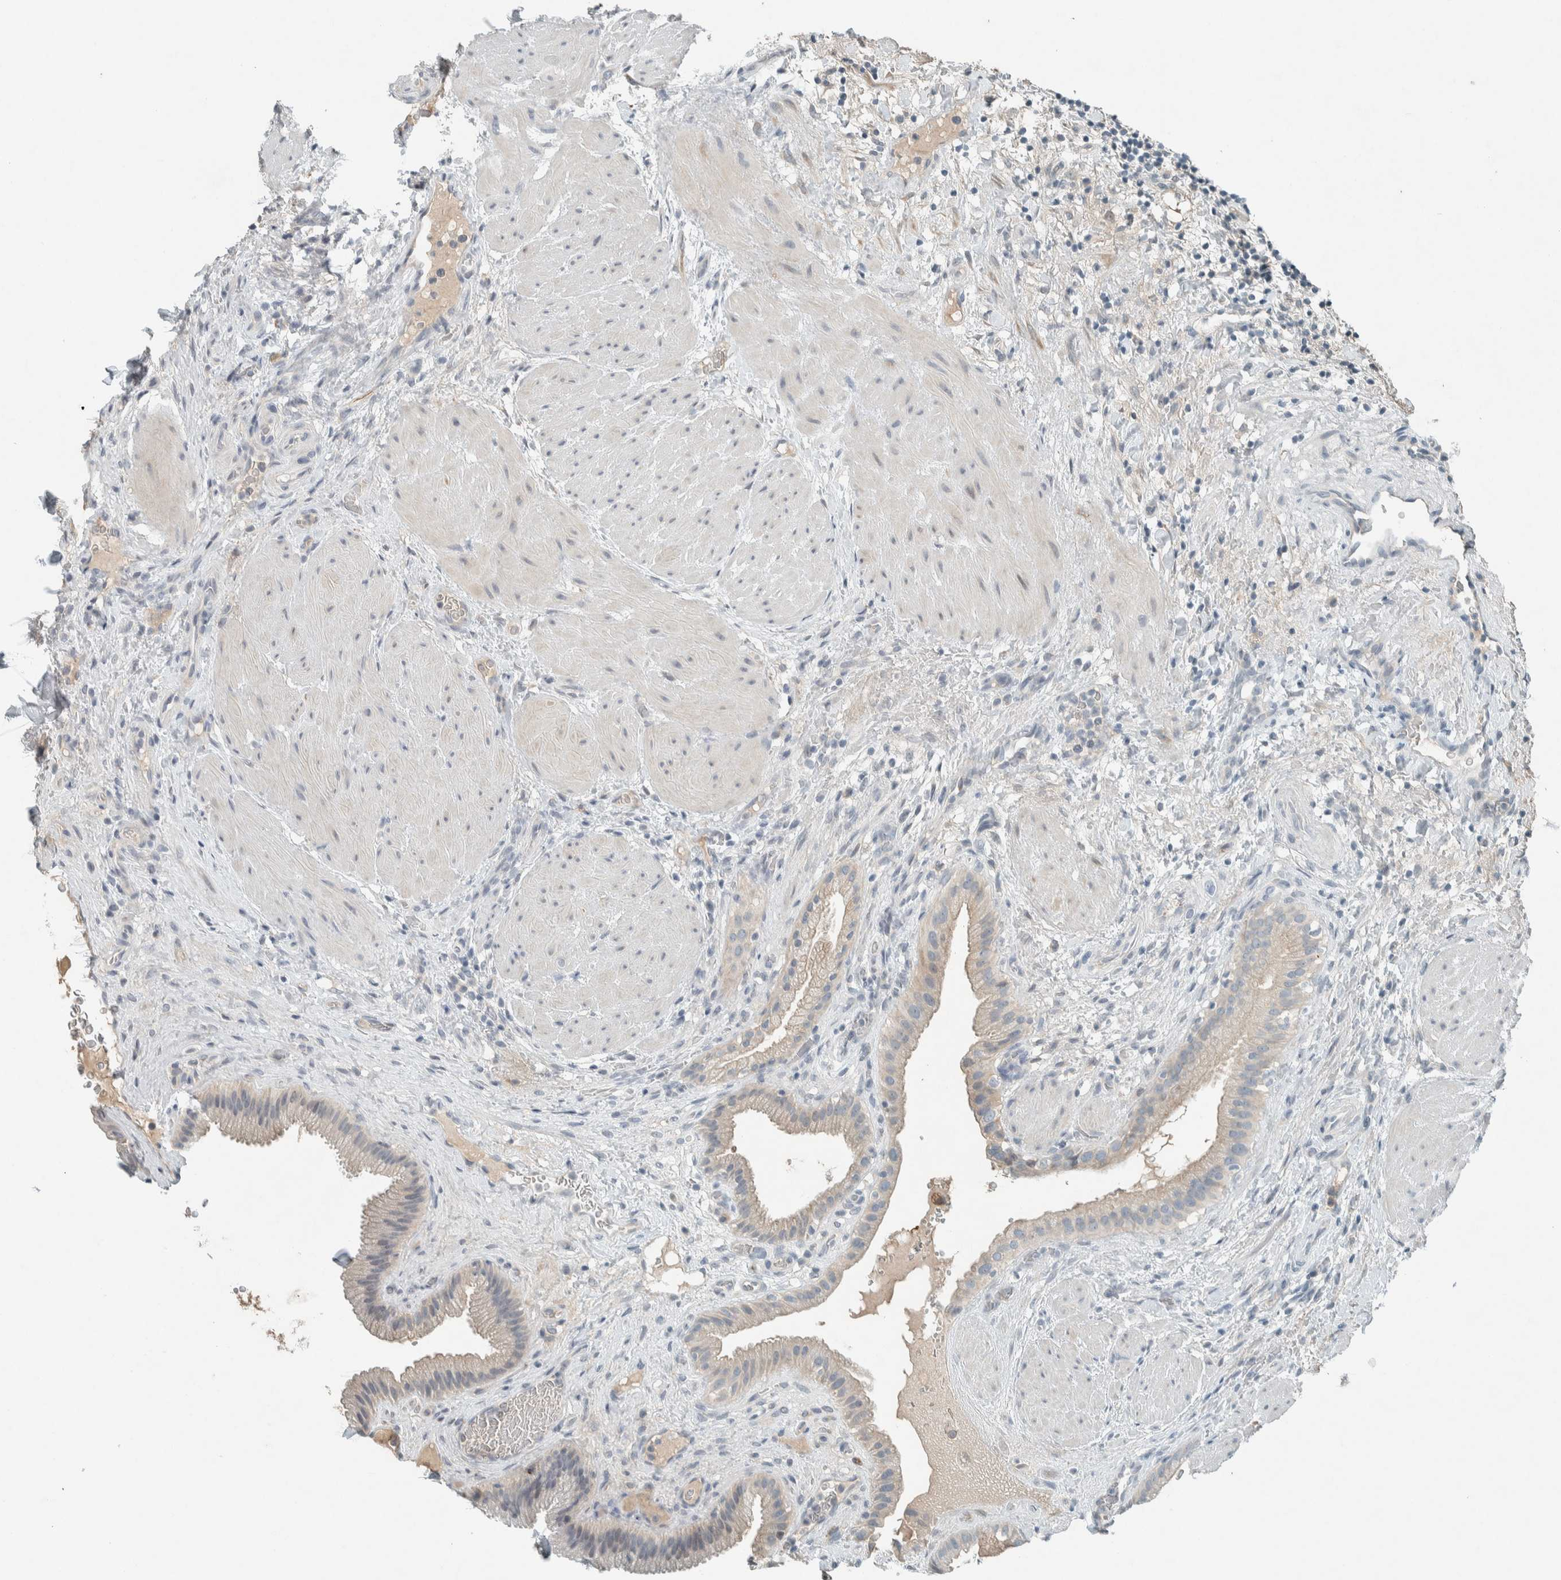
{"staining": {"intensity": "weak", "quantity": "<25%", "location": "cytoplasmic/membranous"}, "tissue": "gallbladder", "cell_type": "Glandular cells", "image_type": "normal", "snomed": [{"axis": "morphology", "description": "Normal tissue, NOS"}, {"axis": "topography", "description": "Gallbladder"}], "caption": "The immunohistochemistry (IHC) image has no significant positivity in glandular cells of gallbladder. Brightfield microscopy of immunohistochemistry (IHC) stained with DAB (brown) and hematoxylin (blue), captured at high magnification.", "gene": "CERCAM", "patient": {"sex": "male", "age": 49}}